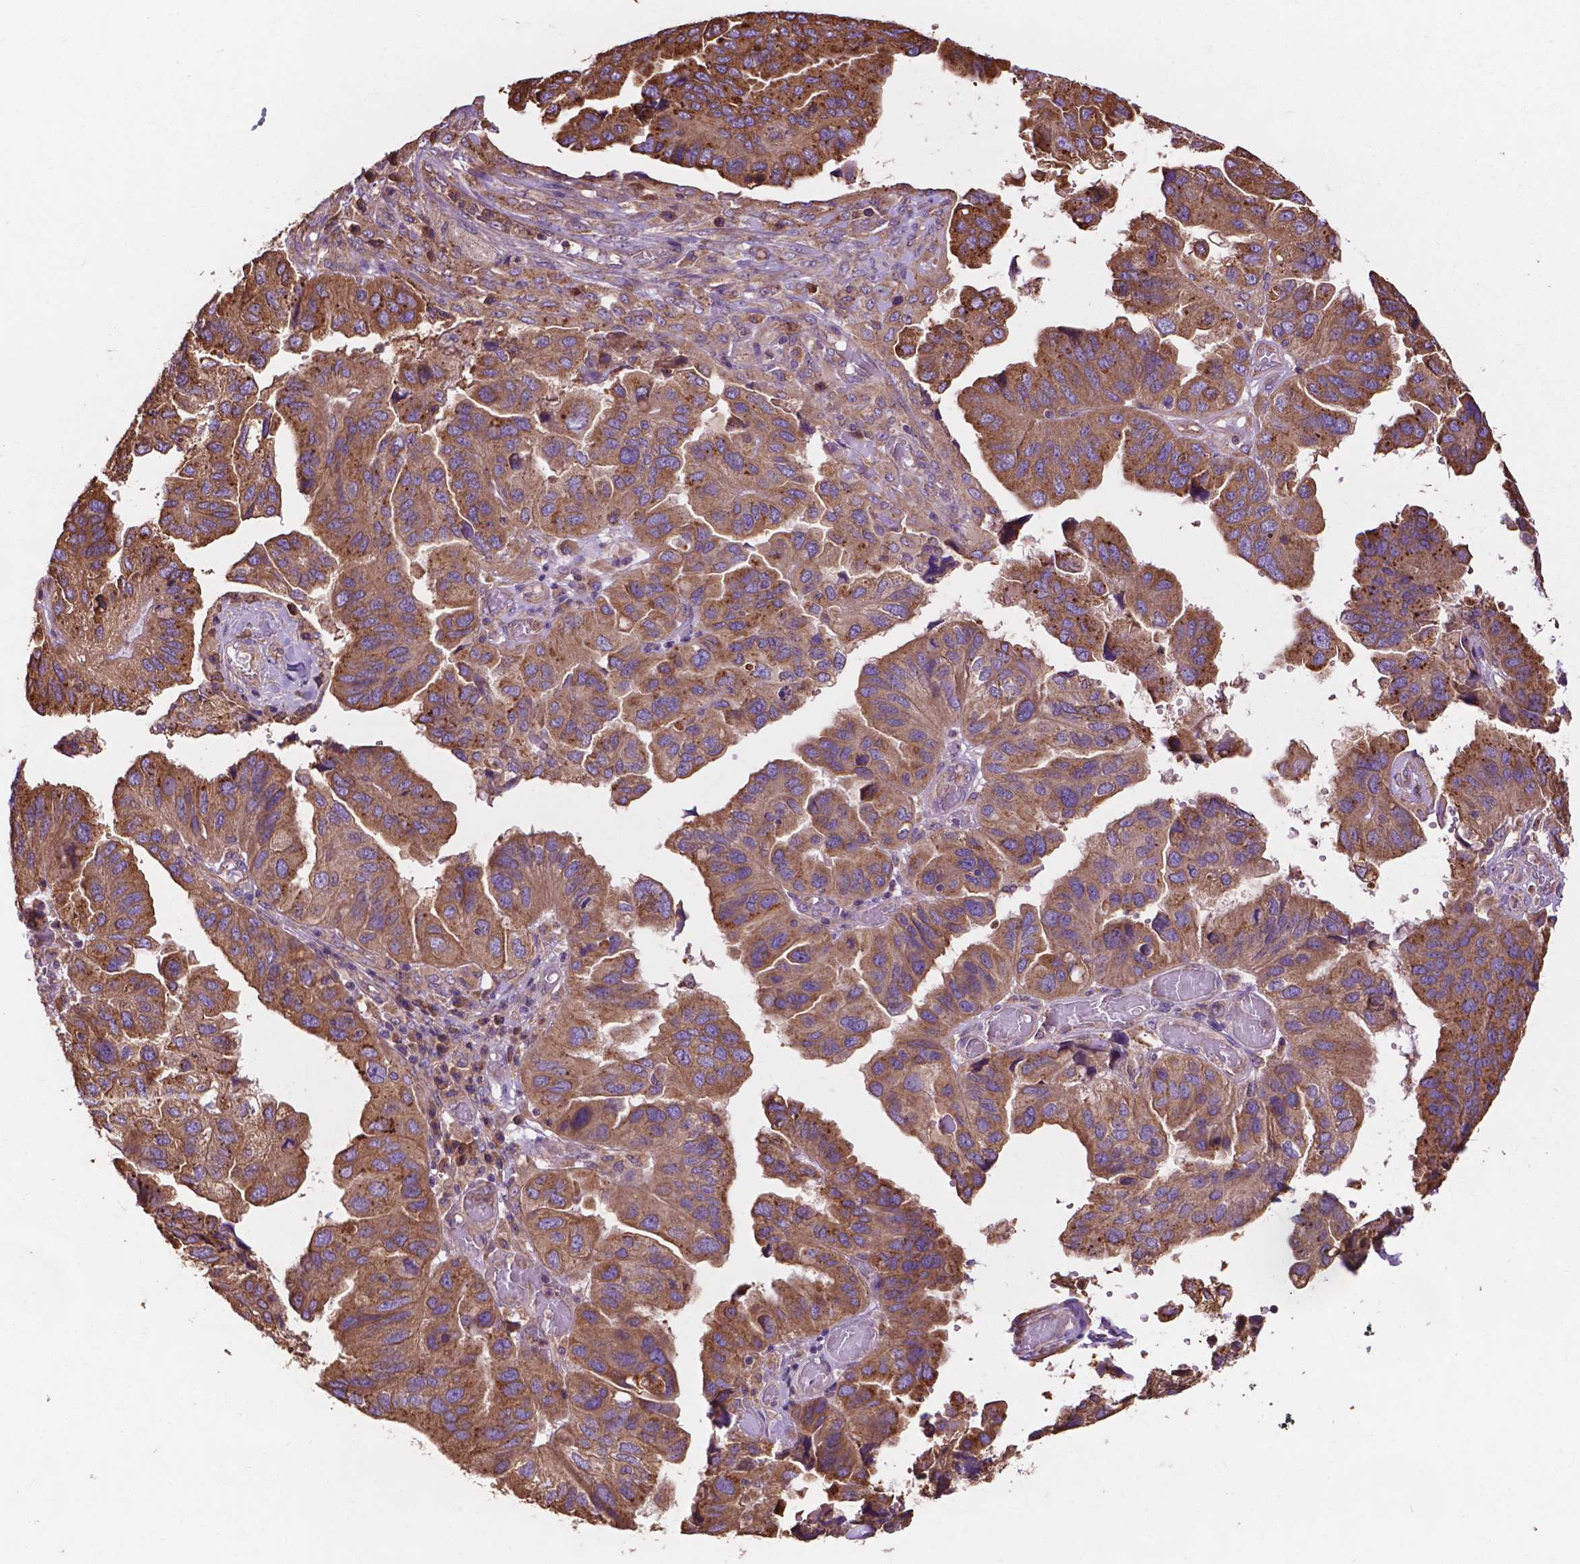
{"staining": {"intensity": "moderate", "quantity": ">75%", "location": "cytoplasmic/membranous"}, "tissue": "ovarian cancer", "cell_type": "Tumor cells", "image_type": "cancer", "snomed": [{"axis": "morphology", "description": "Cystadenocarcinoma, serous, NOS"}, {"axis": "topography", "description": "Ovary"}], "caption": "Ovarian serous cystadenocarcinoma stained with a protein marker demonstrates moderate staining in tumor cells.", "gene": "CCDC71L", "patient": {"sex": "female", "age": 79}}